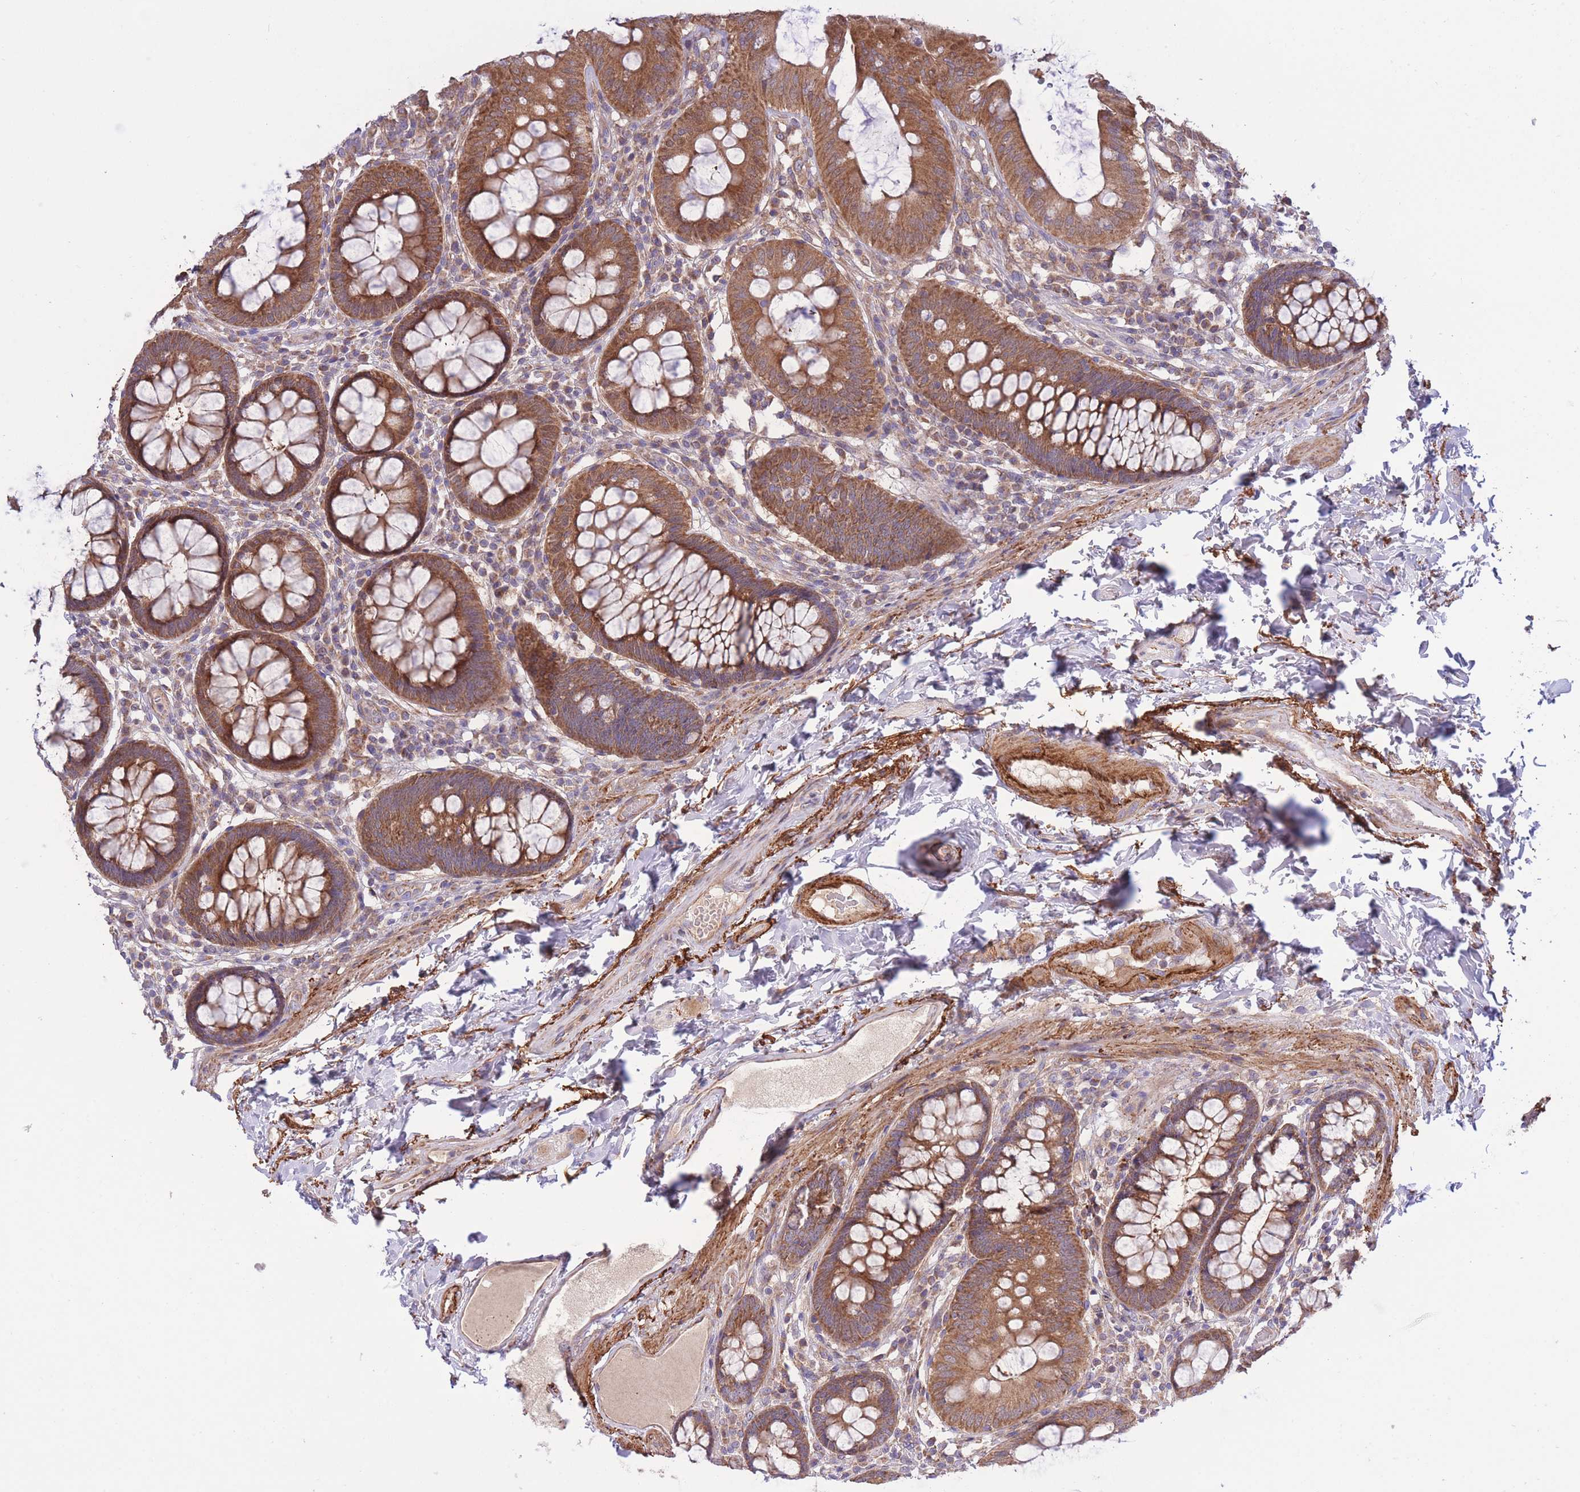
{"staining": {"intensity": "moderate", "quantity": ">75%", "location": "cytoplasmic/membranous"}, "tissue": "colon", "cell_type": "Endothelial cells", "image_type": "normal", "snomed": [{"axis": "morphology", "description": "Normal tissue, NOS"}, {"axis": "topography", "description": "Colon"}], "caption": "A micrograph of human colon stained for a protein shows moderate cytoplasmic/membranous brown staining in endothelial cells. Using DAB (brown) and hematoxylin (blue) stains, captured at high magnification using brightfield microscopy.", "gene": "ATP13A2", "patient": {"sex": "male", "age": 84}}